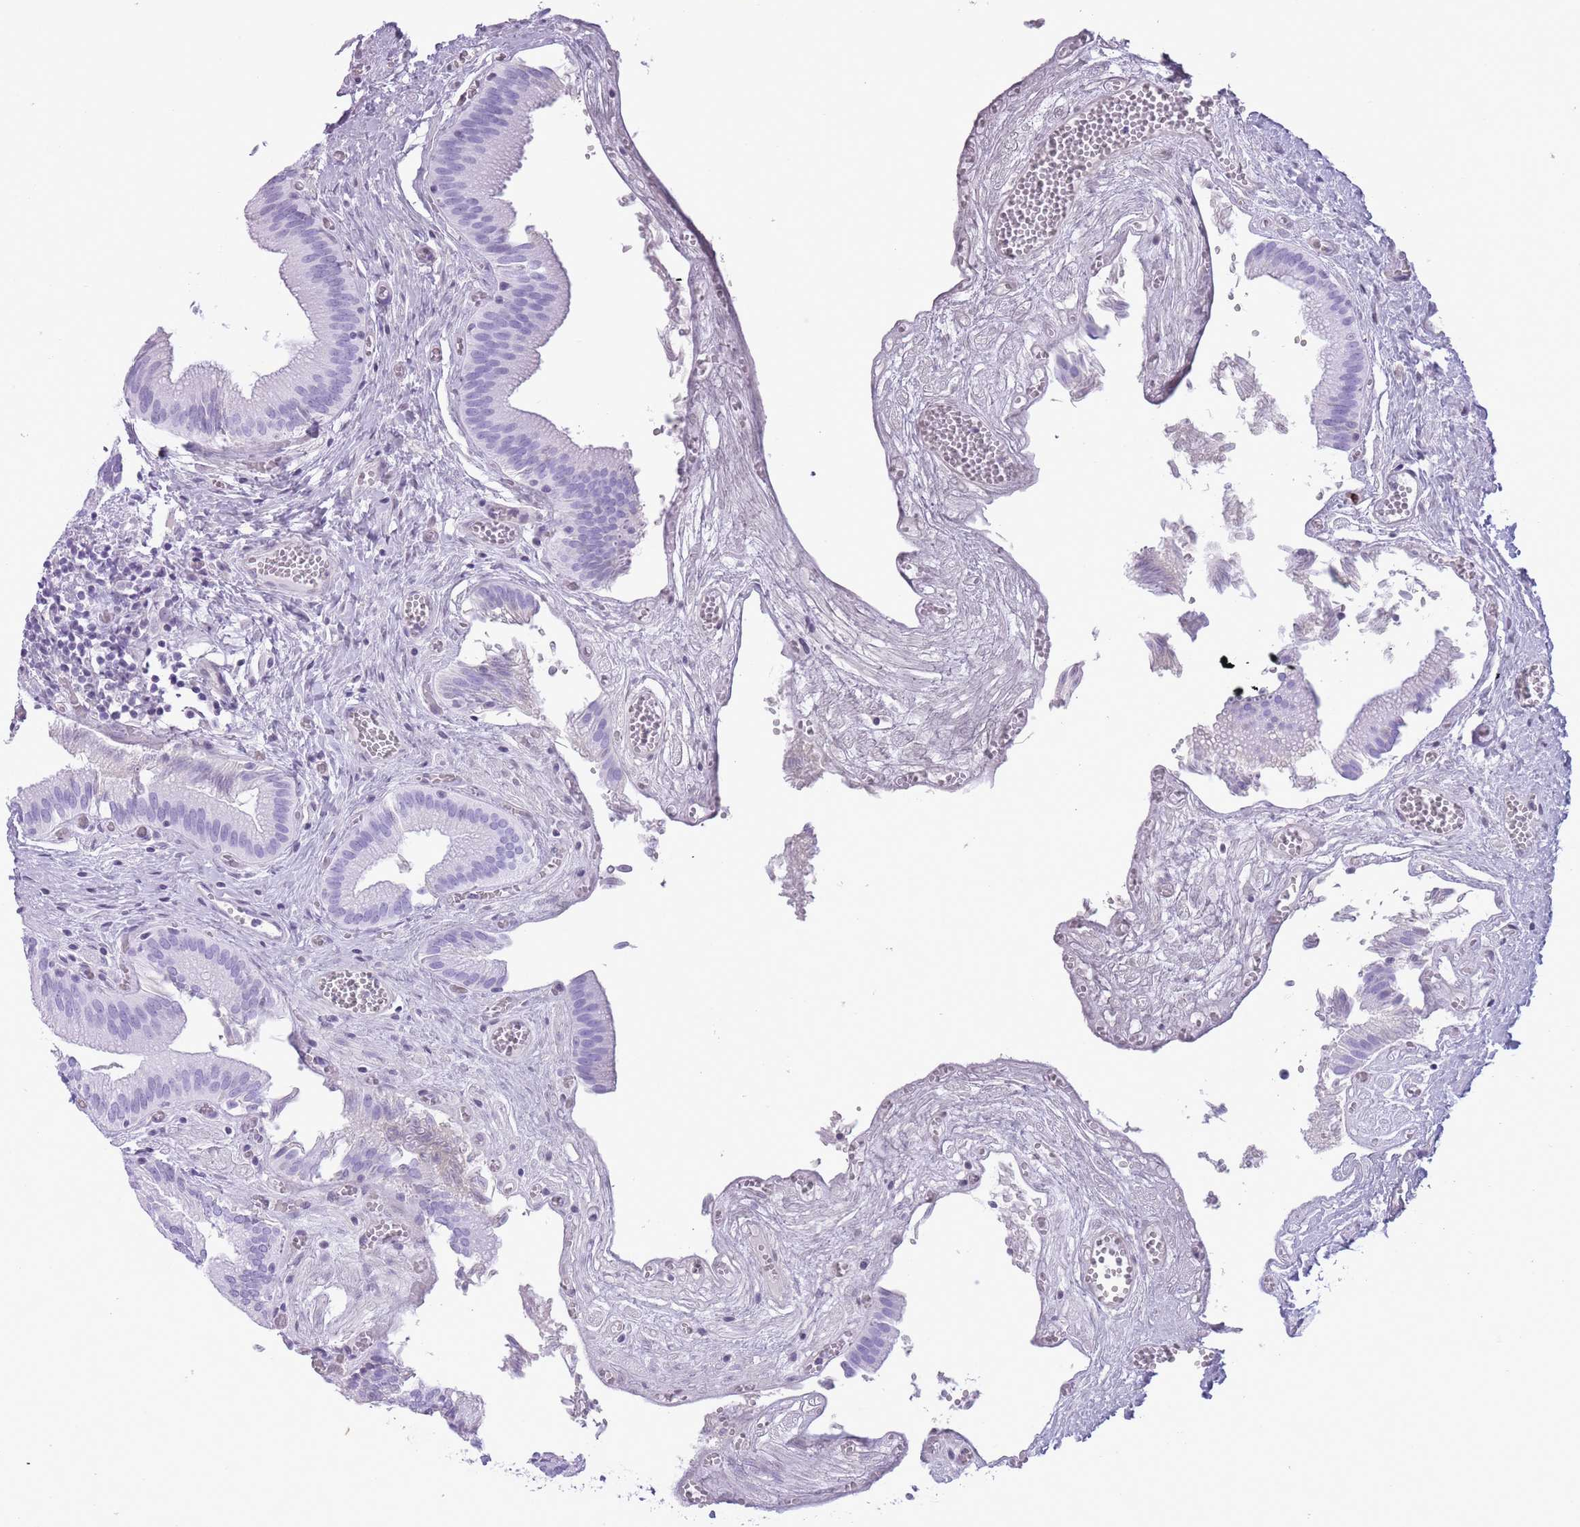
{"staining": {"intensity": "negative", "quantity": "none", "location": "none"}, "tissue": "gallbladder", "cell_type": "Glandular cells", "image_type": "normal", "snomed": [{"axis": "morphology", "description": "Normal tissue, NOS"}, {"axis": "topography", "description": "Gallbladder"}, {"axis": "topography", "description": "Peripheral nerve tissue"}], "caption": "DAB (3,3'-diaminobenzidine) immunohistochemical staining of benign gallbladder displays no significant staining in glandular cells.", "gene": "OR4F16", "patient": {"sex": "male", "age": 17}}